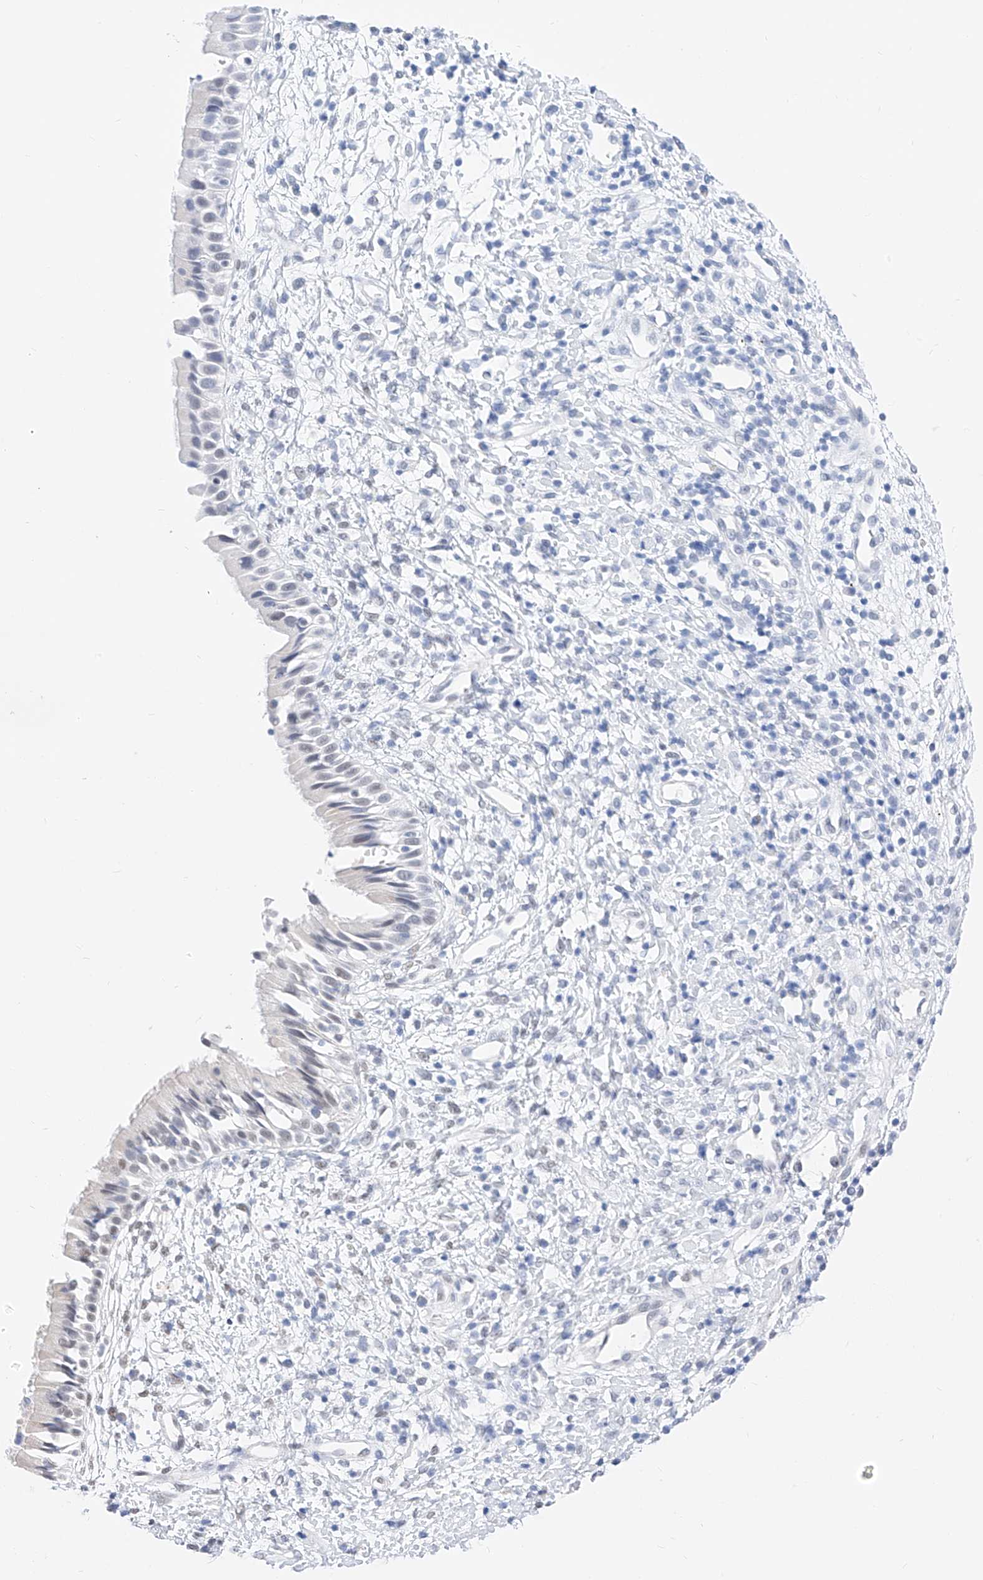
{"staining": {"intensity": "negative", "quantity": "none", "location": "none"}, "tissue": "nasopharynx", "cell_type": "Respiratory epithelial cells", "image_type": "normal", "snomed": [{"axis": "morphology", "description": "Normal tissue, NOS"}, {"axis": "topography", "description": "Nasopharynx"}], "caption": "Histopathology image shows no protein expression in respiratory epithelial cells of benign nasopharynx. The staining was performed using DAB (3,3'-diaminobenzidine) to visualize the protein expression in brown, while the nuclei were stained in blue with hematoxylin (Magnification: 20x).", "gene": "KCNJ1", "patient": {"sex": "male", "age": 22}}